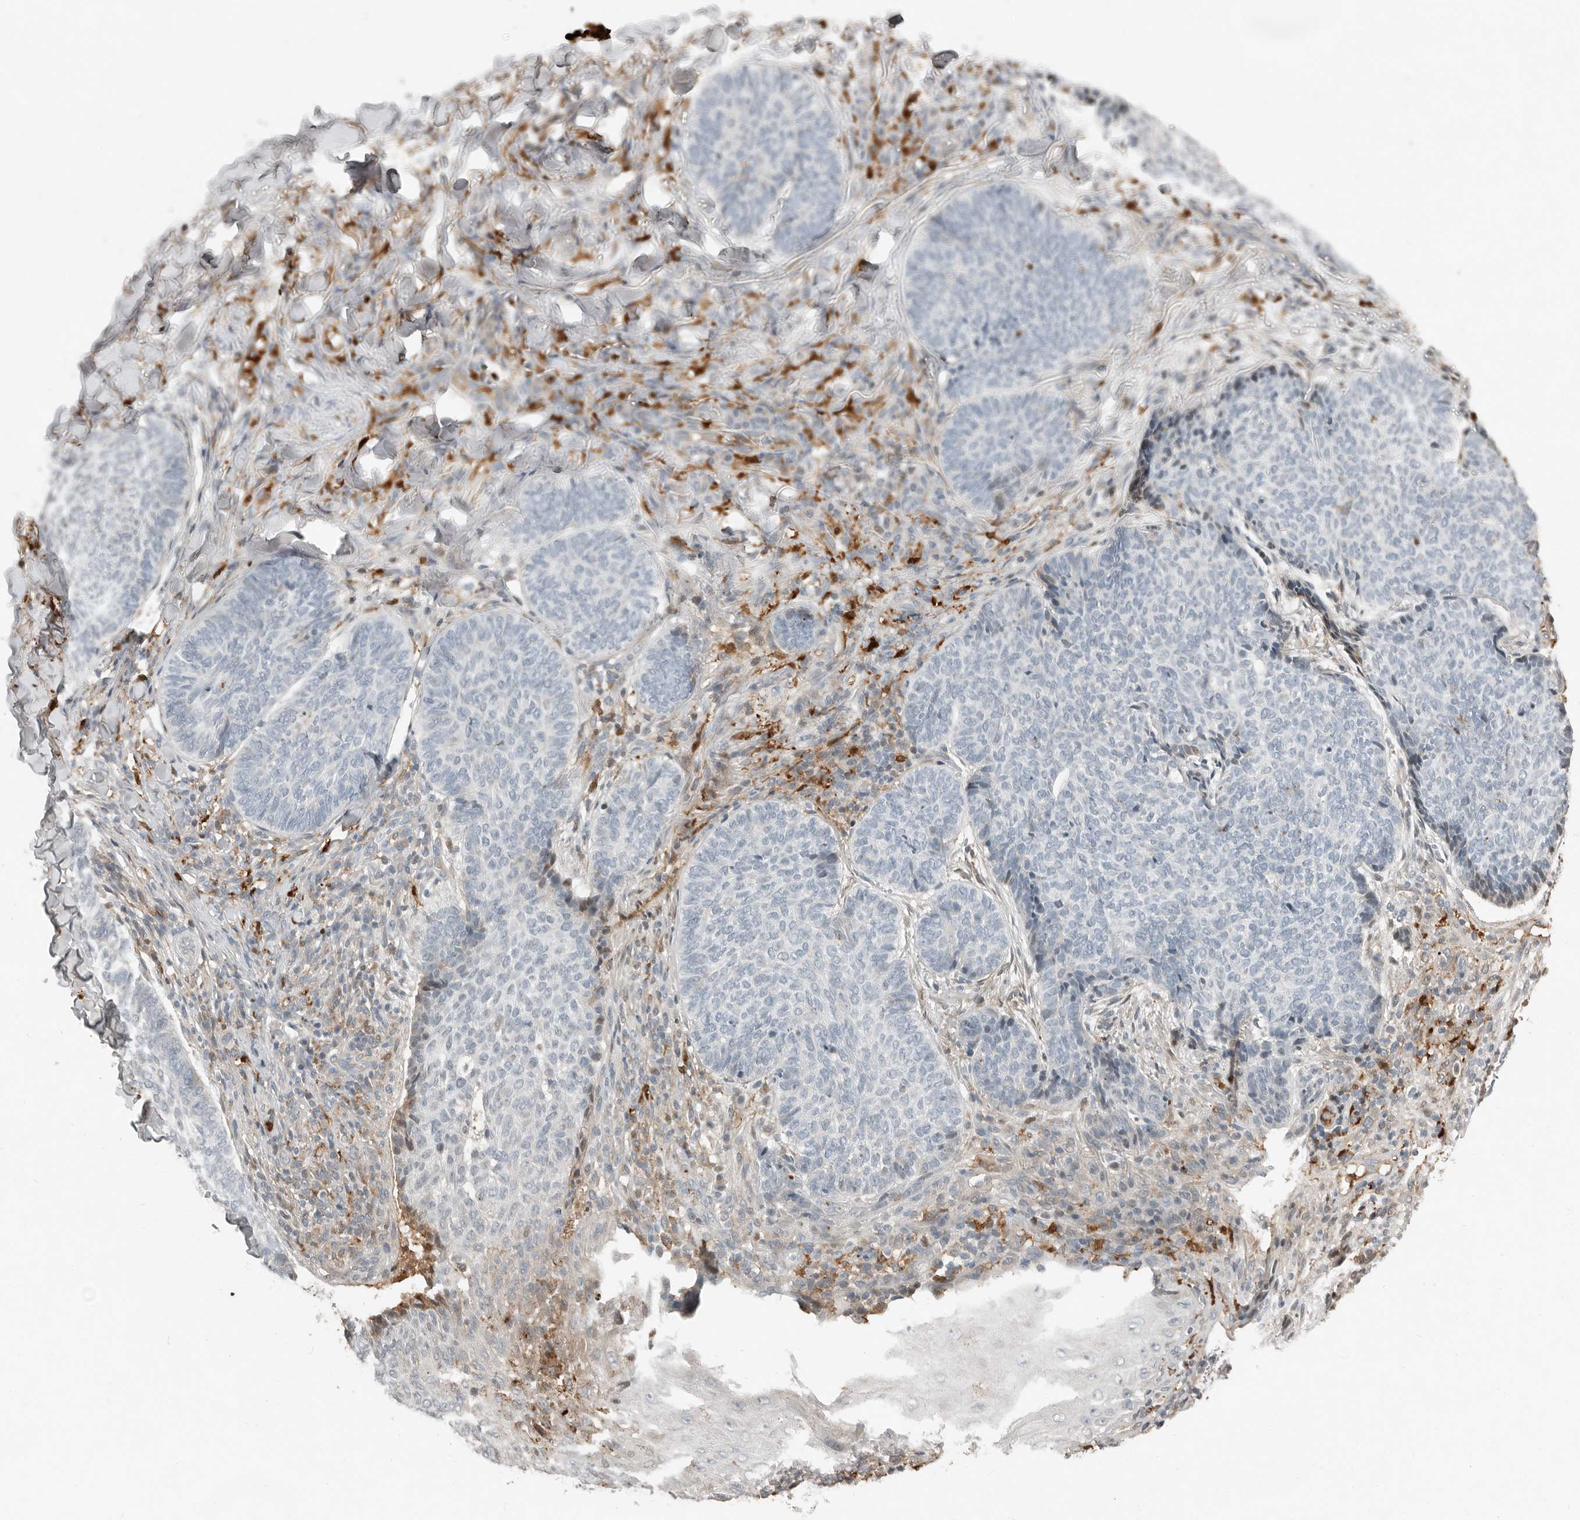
{"staining": {"intensity": "negative", "quantity": "none", "location": "none"}, "tissue": "skin cancer", "cell_type": "Tumor cells", "image_type": "cancer", "snomed": [{"axis": "morphology", "description": "Normal tissue, NOS"}, {"axis": "morphology", "description": "Basal cell carcinoma"}, {"axis": "topography", "description": "Skin"}], "caption": "Immunohistochemistry histopathology image of human skin cancer (basal cell carcinoma) stained for a protein (brown), which reveals no staining in tumor cells.", "gene": "KLHL38", "patient": {"sex": "male", "age": 50}}